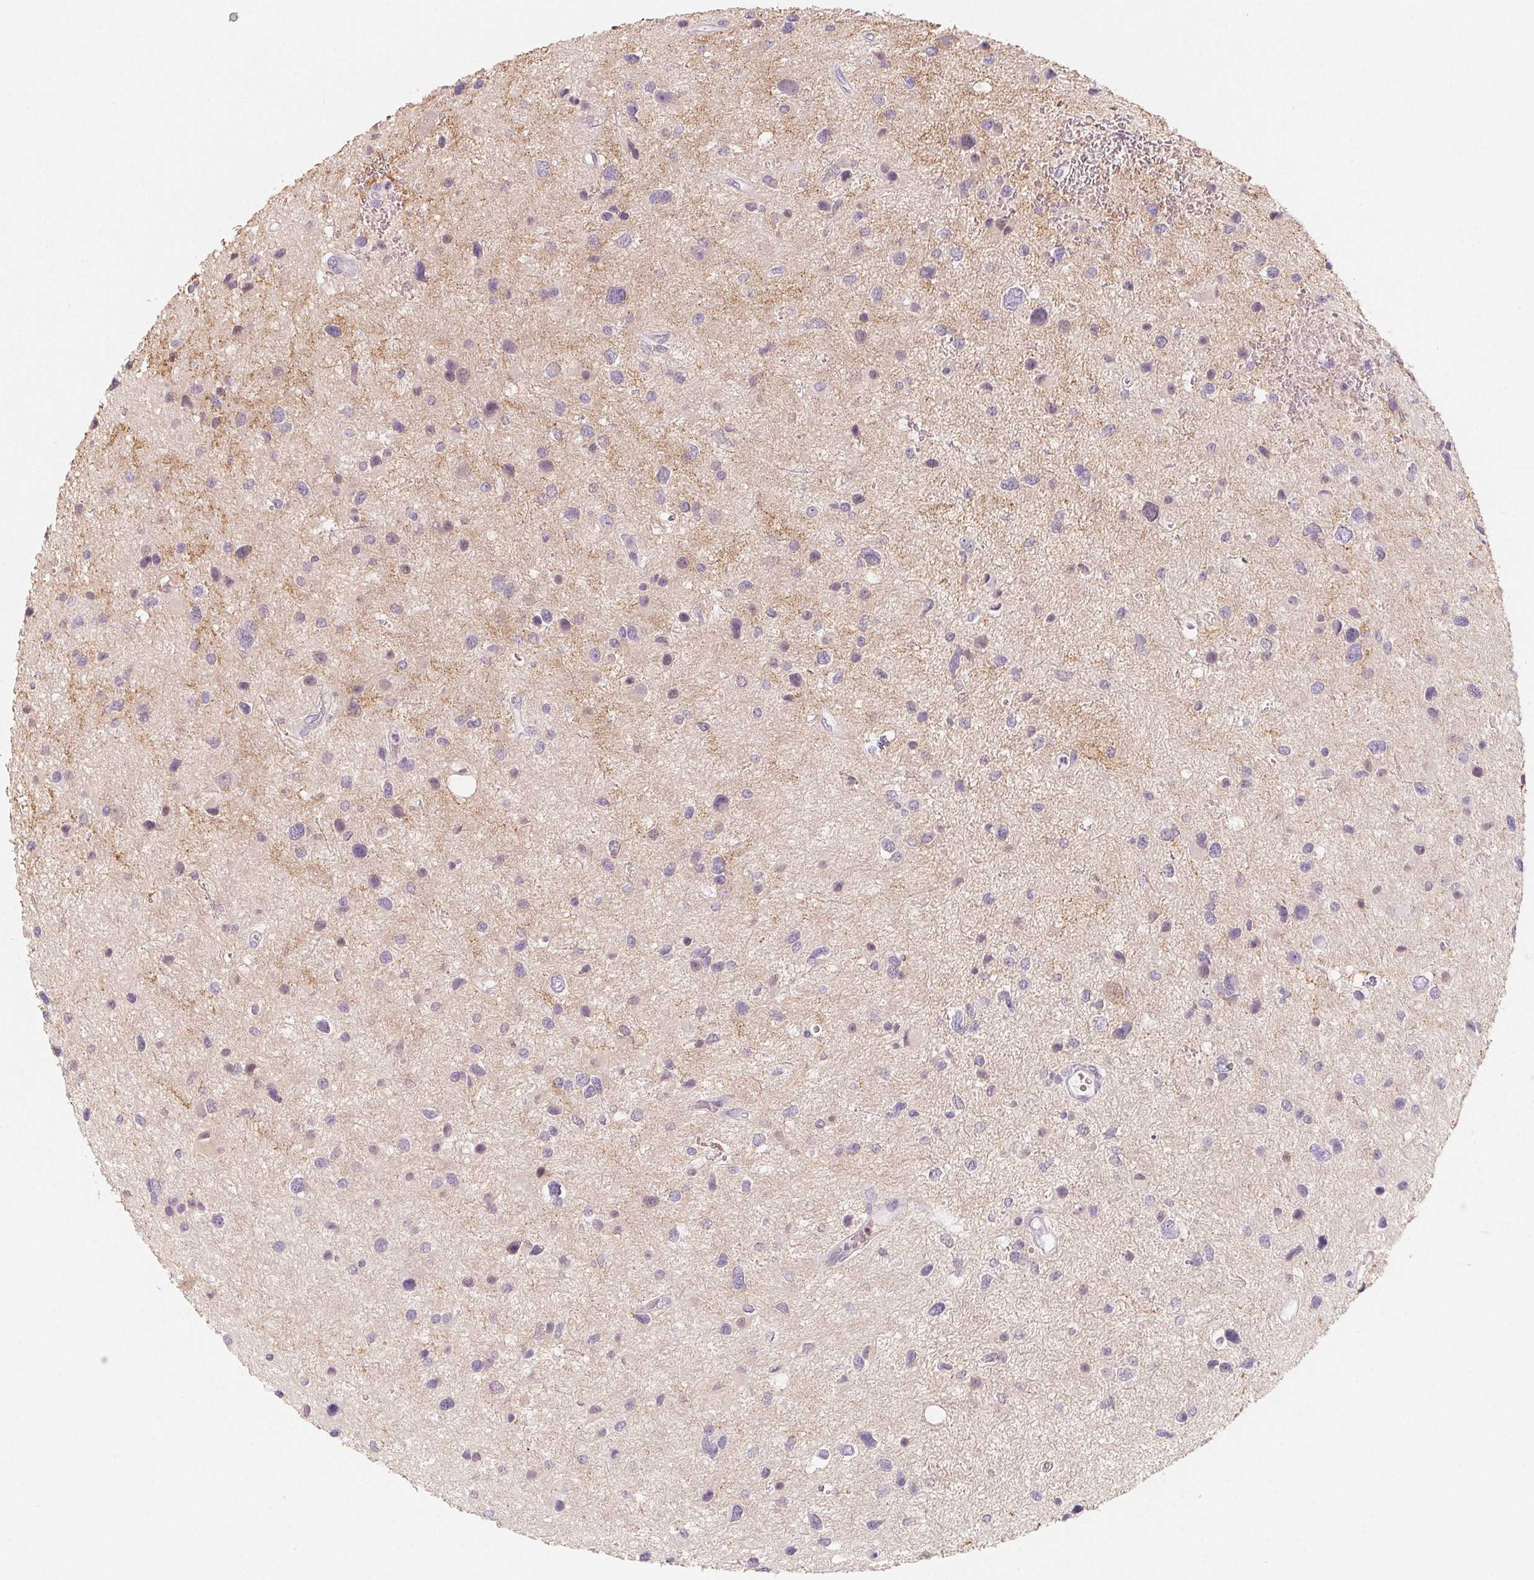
{"staining": {"intensity": "negative", "quantity": "none", "location": "none"}, "tissue": "glioma", "cell_type": "Tumor cells", "image_type": "cancer", "snomed": [{"axis": "morphology", "description": "Glioma, malignant, Low grade"}, {"axis": "topography", "description": "Brain"}], "caption": "Immunohistochemistry (IHC) of malignant glioma (low-grade) demonstrates no expression in tumor cells. Brightfield microscopy of IHC stained with DAB (3,3'-diaminobenzidine) (brown) and hematoxylin (blue), captured at high magnification.", "gene": "SH3GL2", "patient": {"sex": "female", "age": 32}}